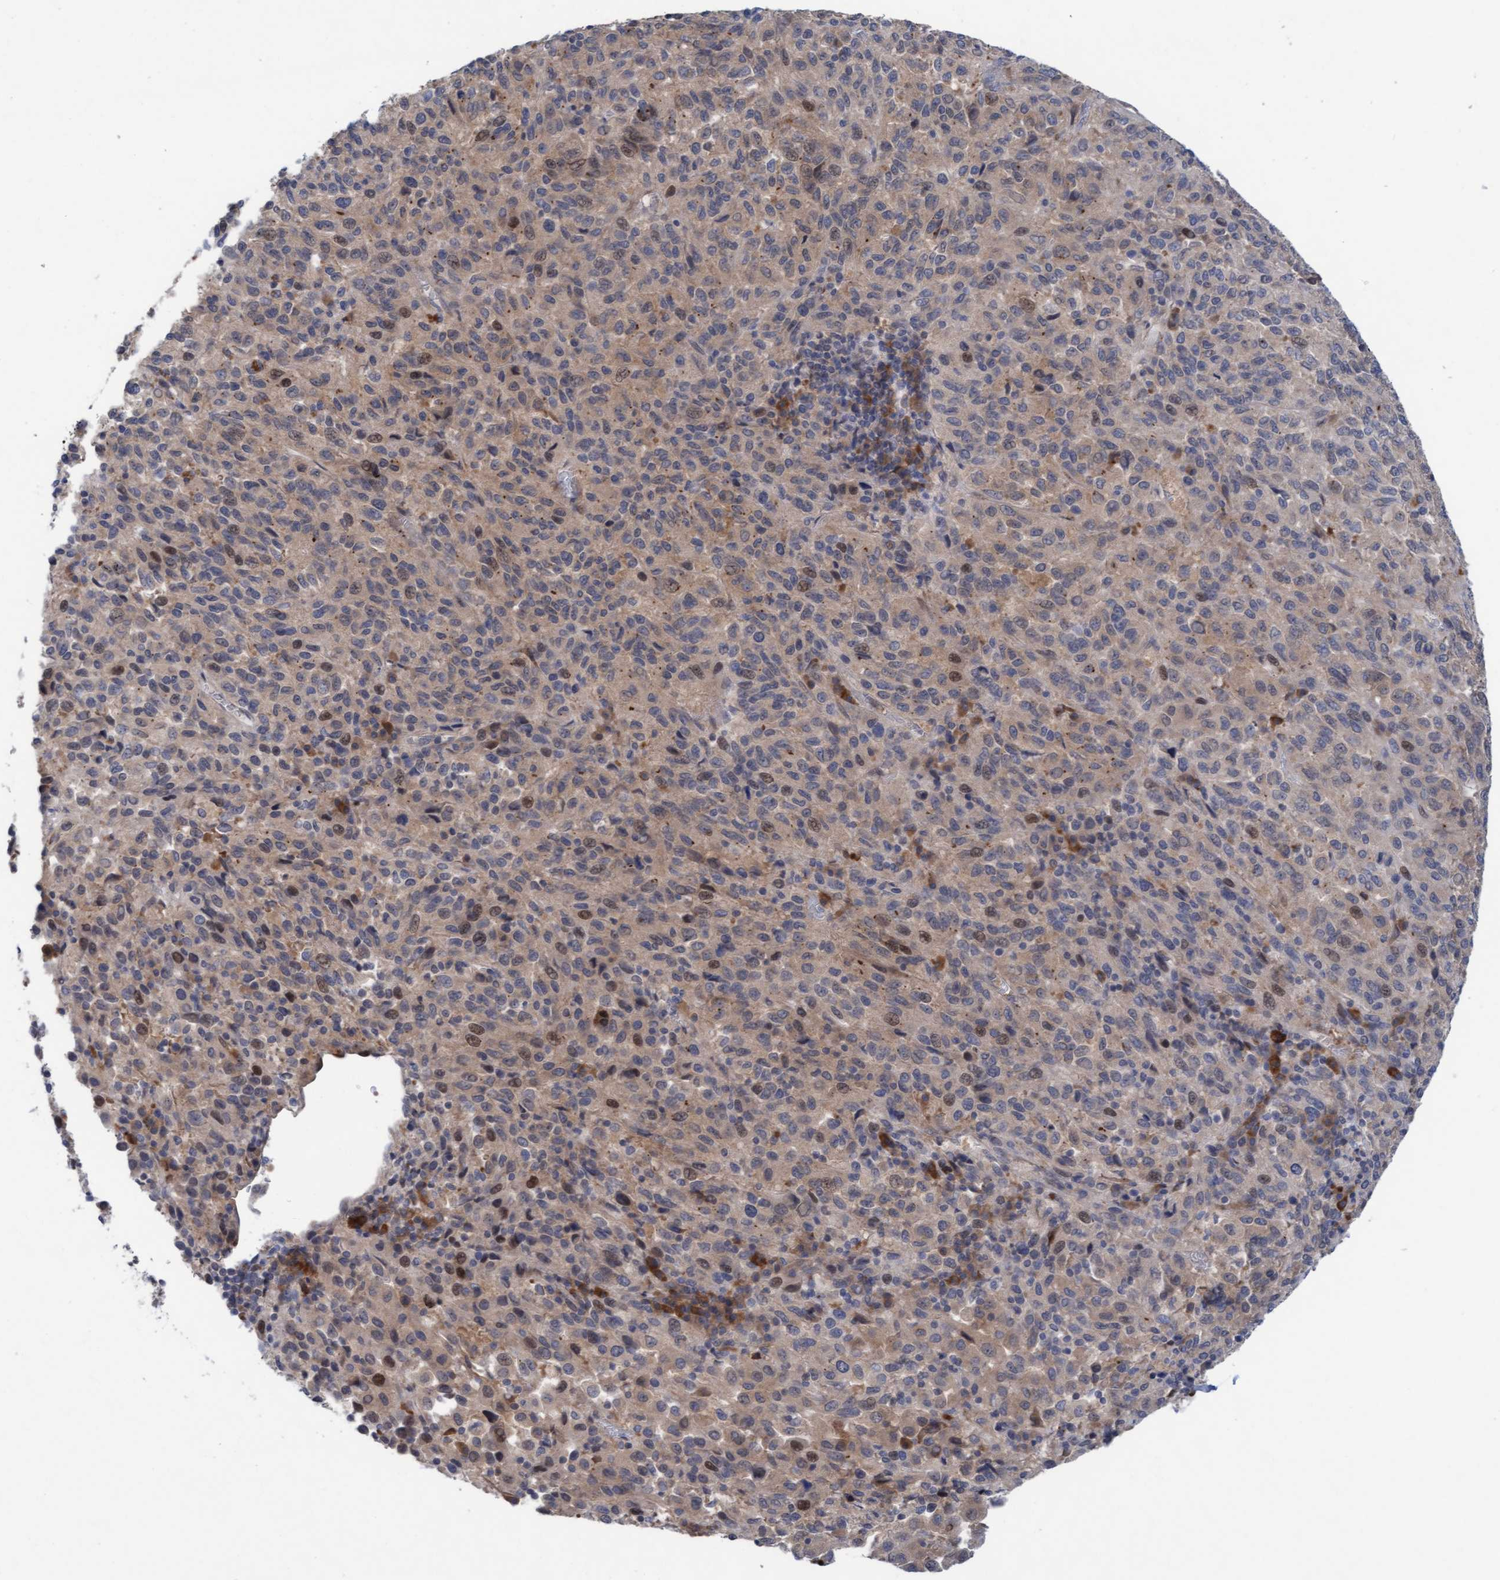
{"staining": {"intensity": "weak", "quantity": ">75%", "location": "cytoplasmic/membranous"}, "tissue": "melanoma", "cell_type": "Tumor cells", "image_type": "cancer", "snomed": [{"axis": "morphology", "description": "Malignant melanoma, Metastatic site"}, {"axis": "topography", "description": "Lung"}], "caption": "Malignant melanoma (metastatic site) stained with DAB (3,3'-diaminobenzidine) IHC exhibits low levels of weak cytoplasmic/membranous staining in approximately >75% of tumor cells. The staining was performed using DAB (3,3'-diaminobenzidine) to visualize the protein expression in brown, while the nuclei were stained in blue with hematoxylin (Magnification: 20x).", "gene": "PLCD1", "patient": {"sex": "male", "age": 64}}